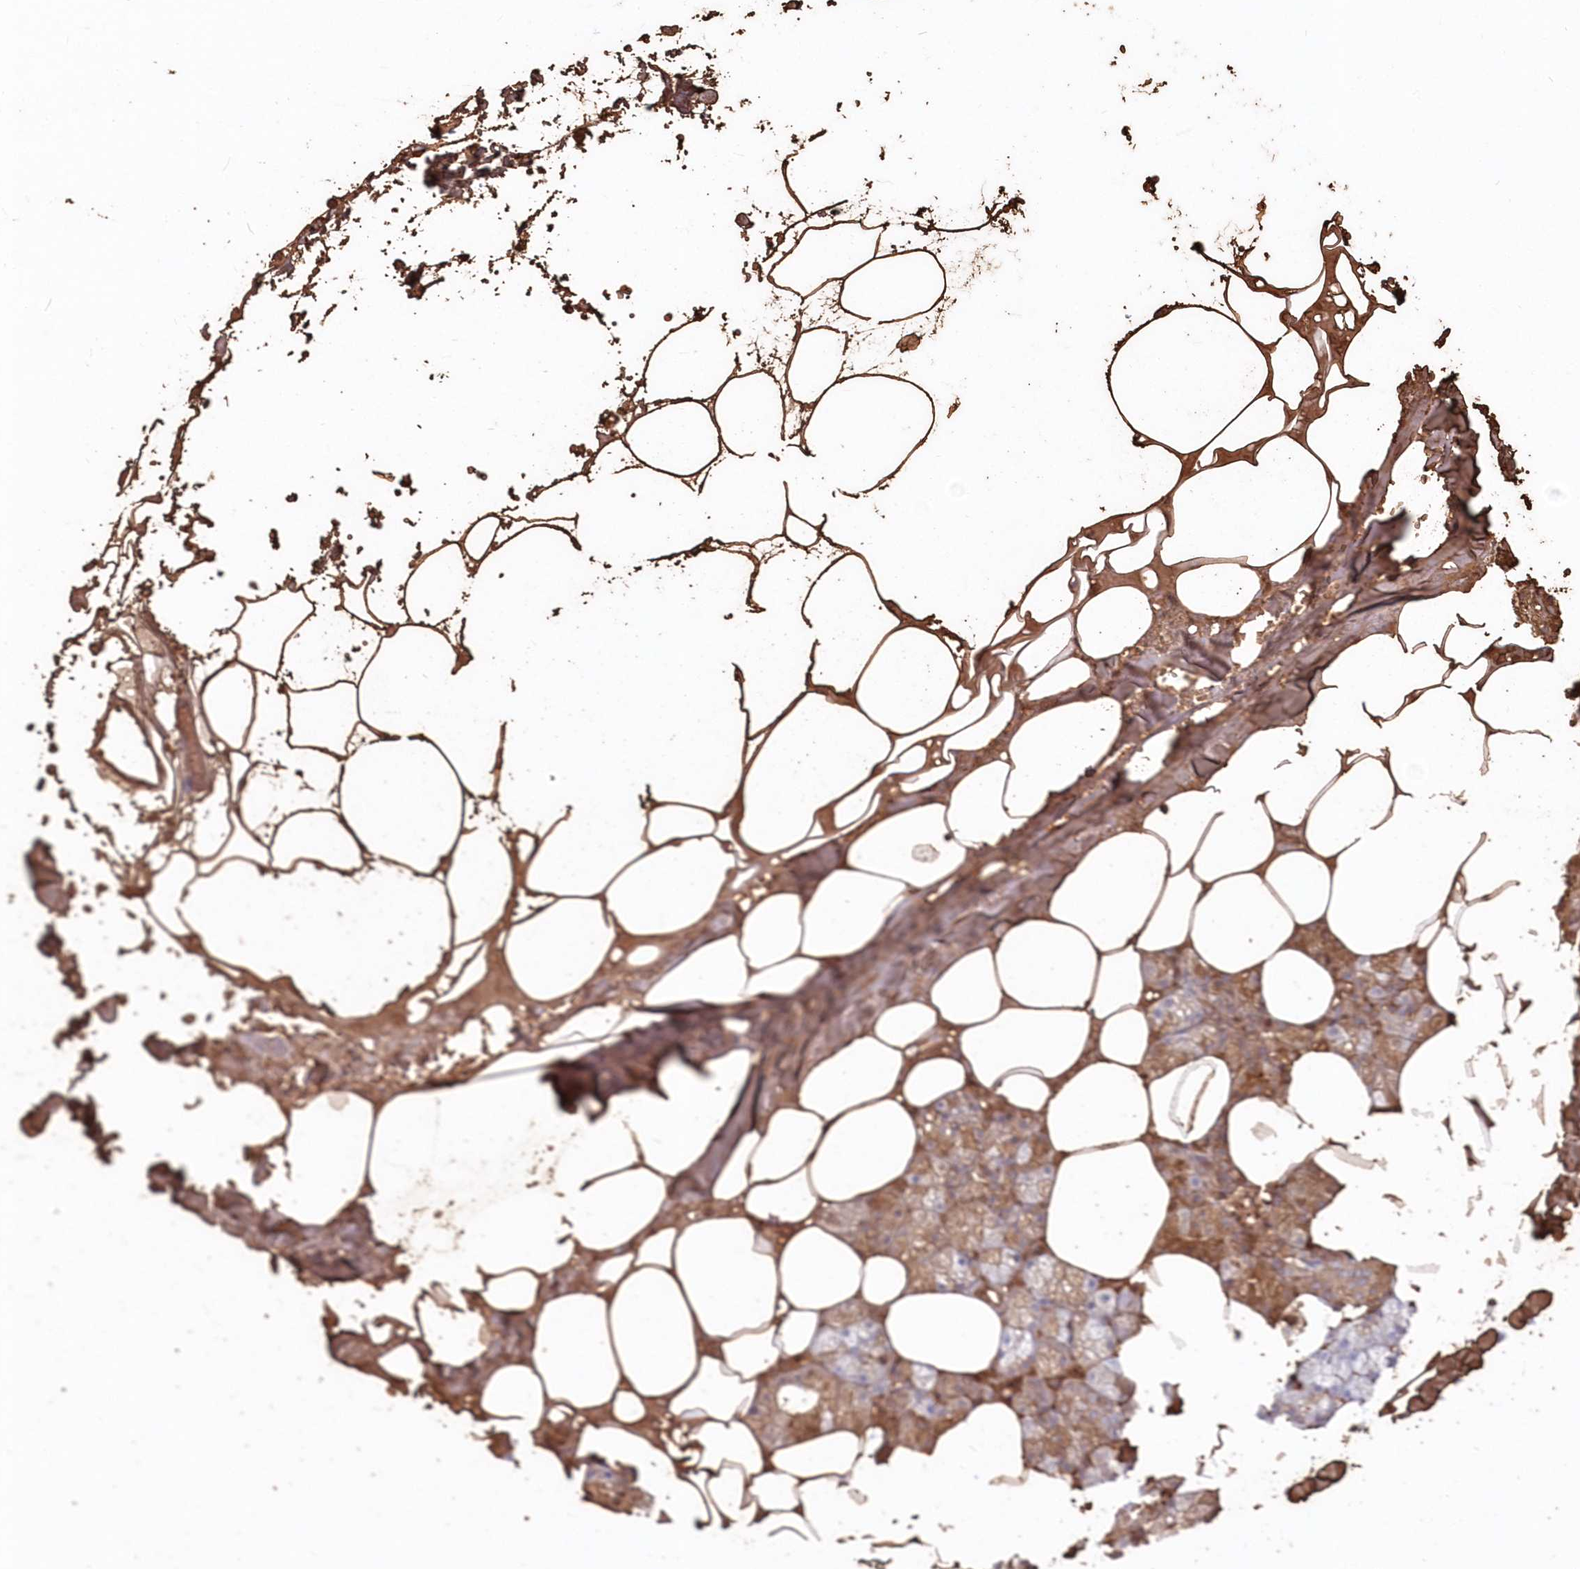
{"staining": {"intensity": "moderate", "quantity": "<25%", "location": "cytoplasmic/membranous"}, "tissue": "salivary gland", "cell_type": "Glandular cells", "image_type": "normal", "snomed": [{"axis": "morphology", "description": "Normal tissue, NOS"}, {"axis": "topography", "description": "Salivary gland"}], "caption": "Salivary gland stained with DAB immunohistochemistry (IHC) reveals low levels of moderate cytoplasmic/membranous expression in approximately <25% of glandular cells. The protein is stained brown, and the nuclei are stained in blue (DAB (3,3'-diaminobenzidine) IHC with brightfield microscopy, high magnification).", "gene": "SERINC1", "patient": {"sex": "male", "age": 62}}